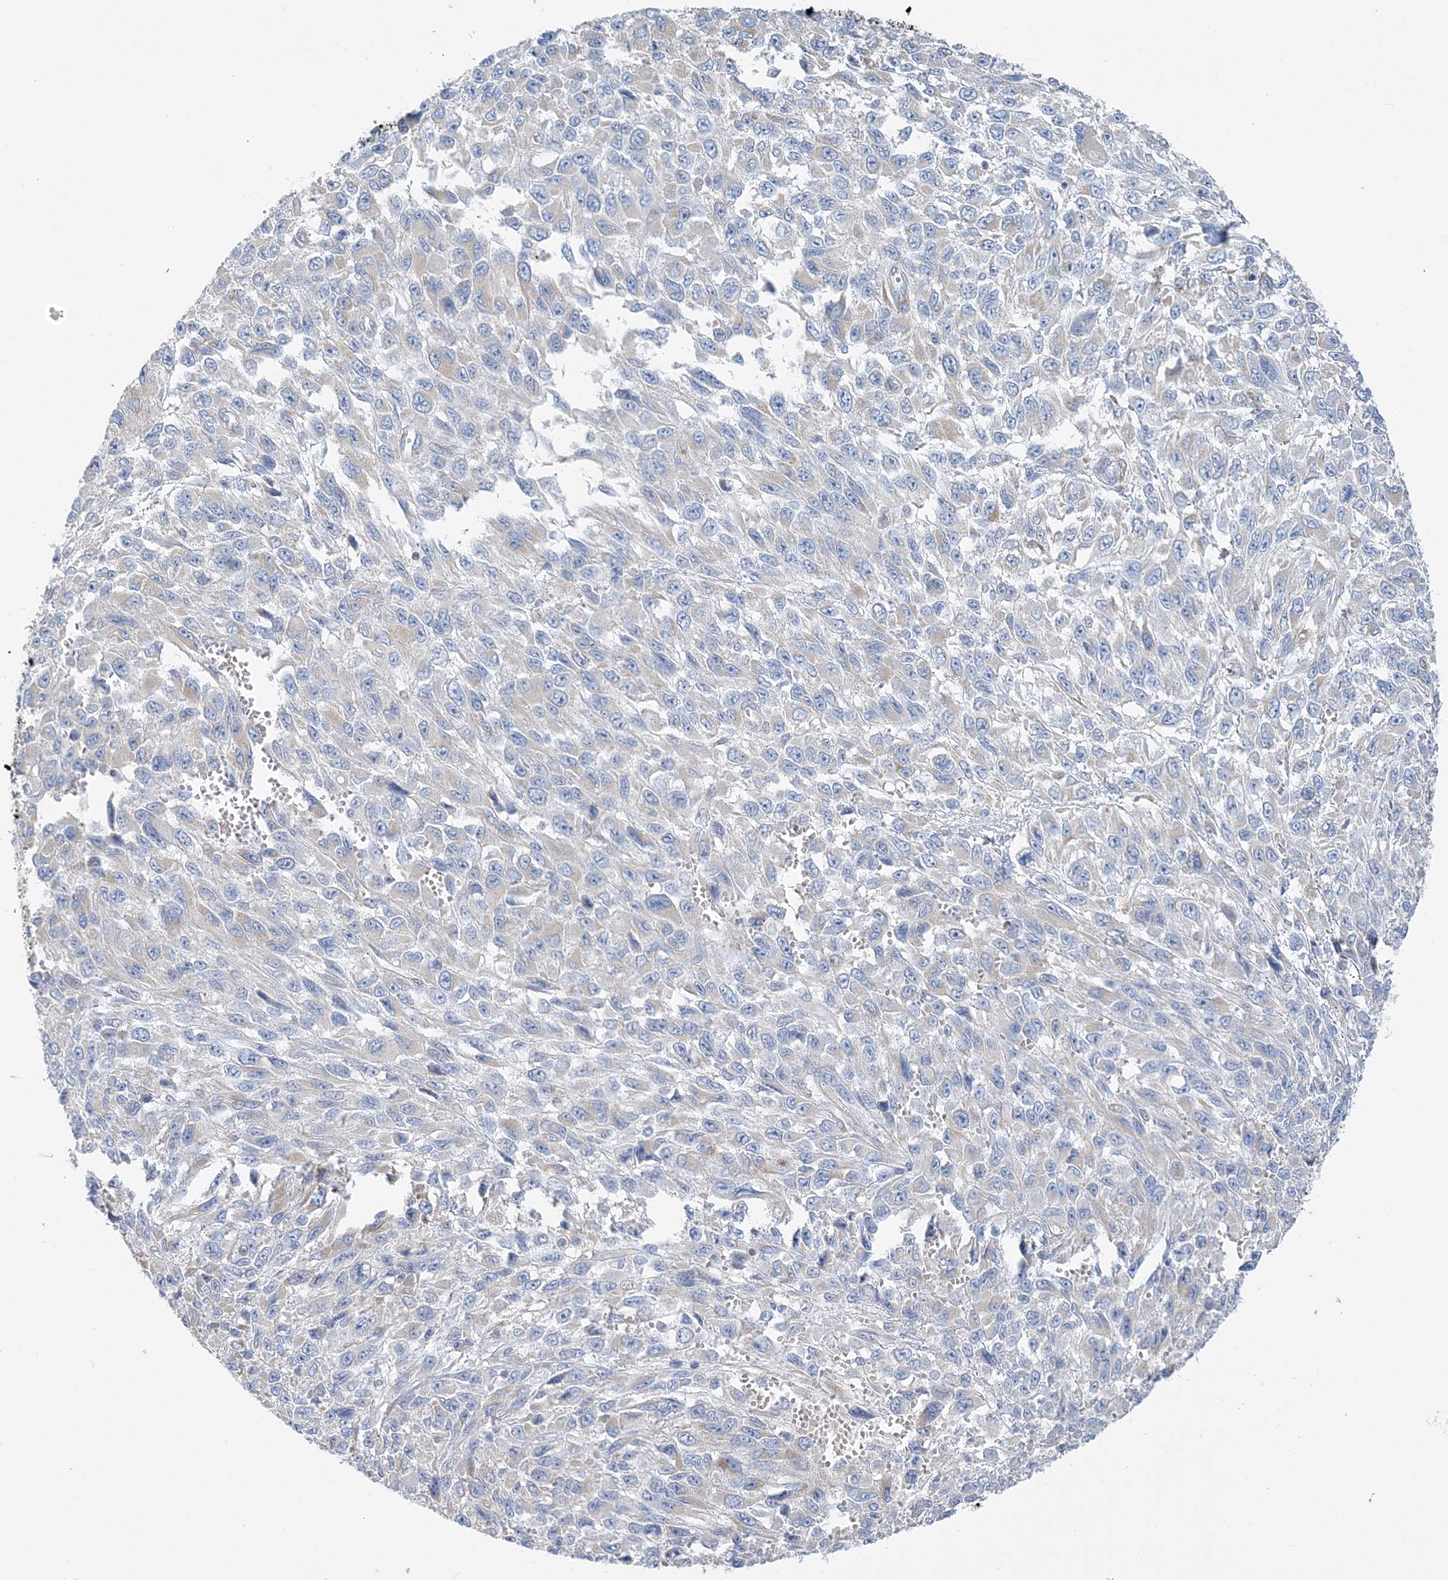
{"staining": {"intensity": "moderate", "quantity": "<25%", "location": "cytoplasmic/membranous"}, "tissue": "melanoma", "cell_type": "Tumor cells", "image_type": "cancer", "snomed": [{"axis": "morphology", "description": "Malignant melanoma, NOS"}, {"axis": "topography", "description": "Skin"}], "caption": "This micrograph displays IHC staining of malignant melanoma, with low moderate cytoplasmic/membranous expression in approximately <25% of tumor cells.", "gene": "FAM114A2", "patient": {"sex": "female", "age": 96}}